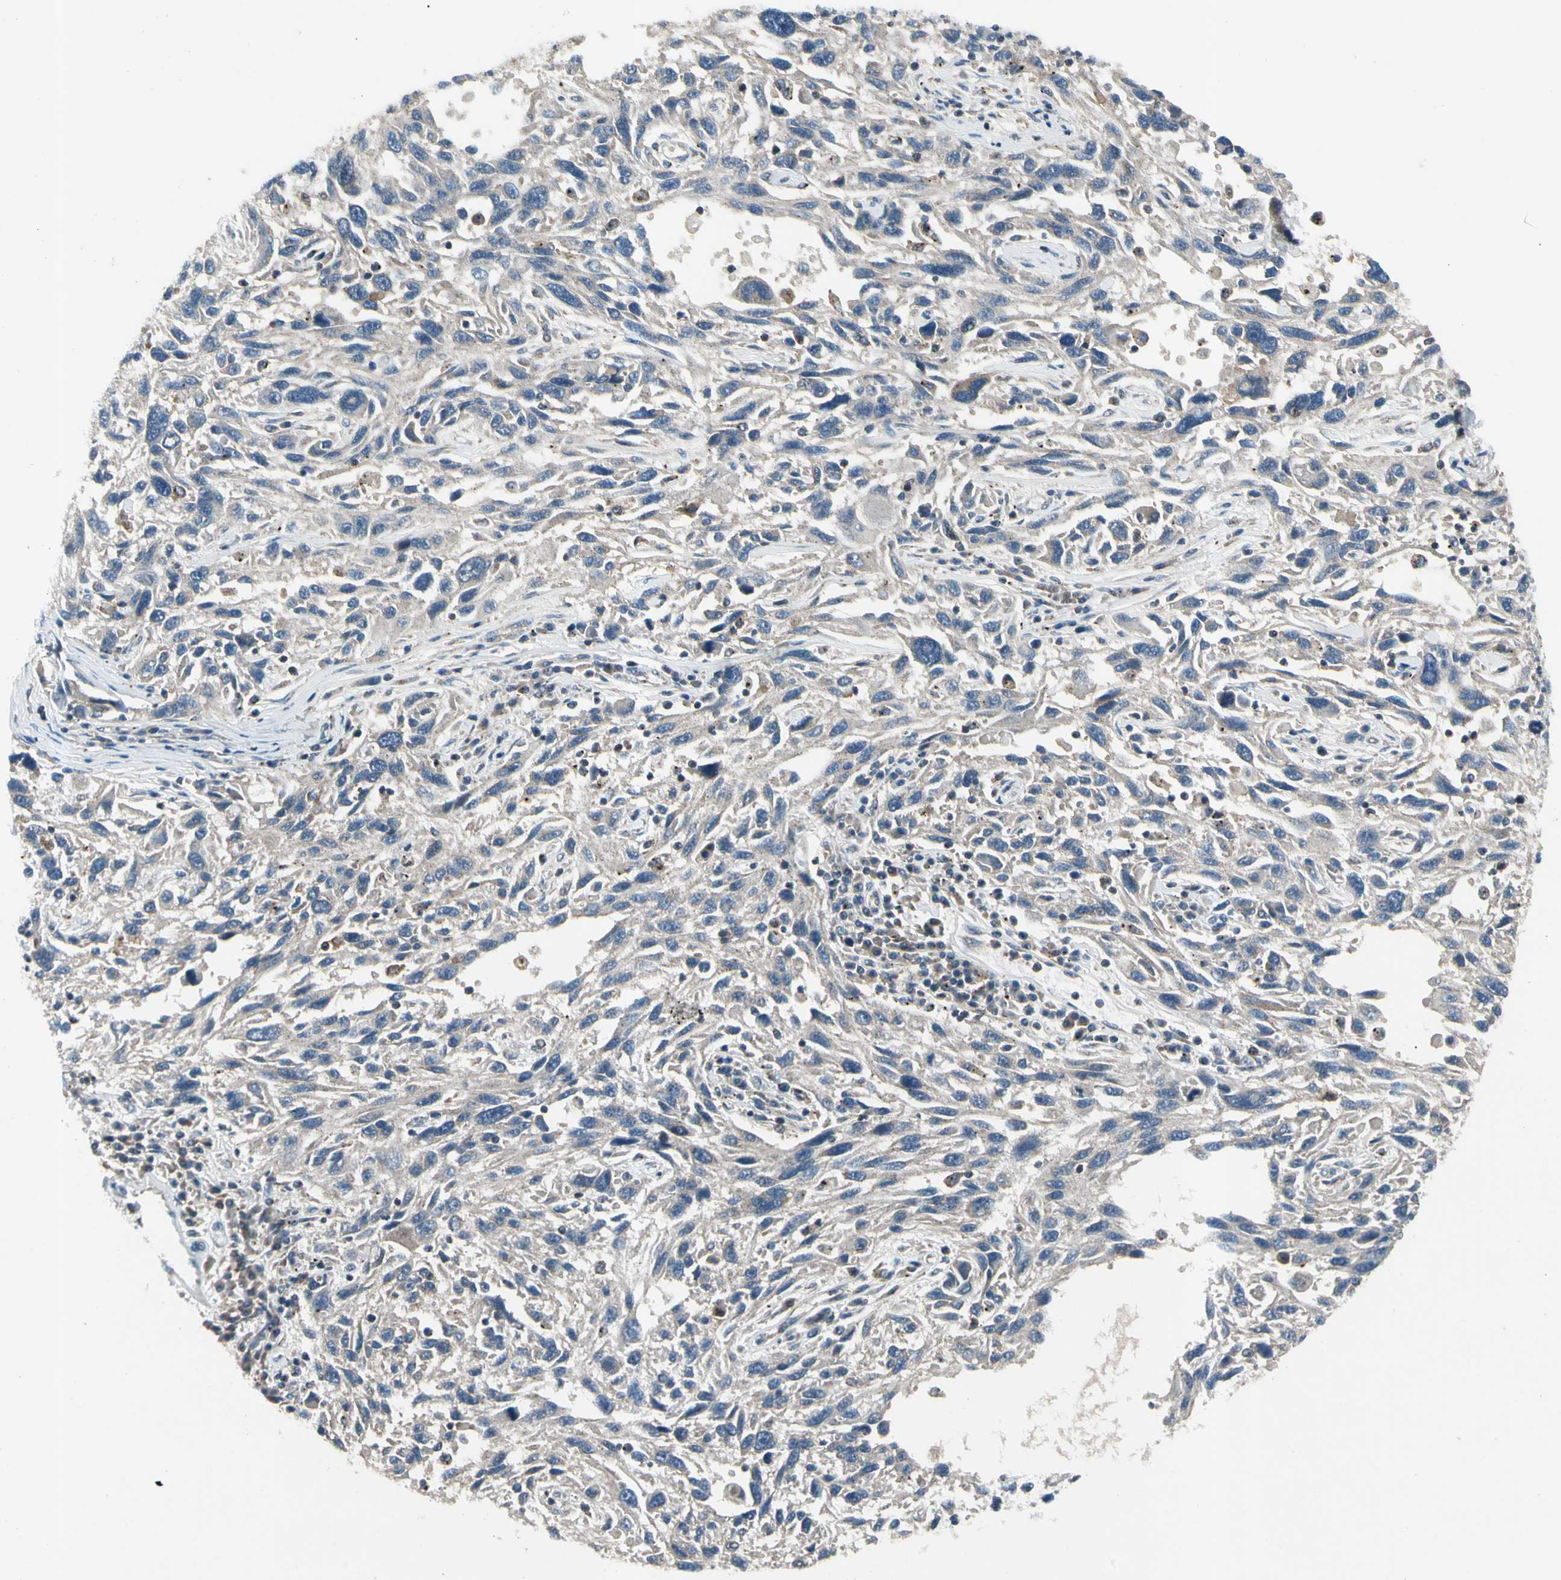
{"staining": {"intensity": "weak", "quantity": "<25%", "location": "cytoplasmic/membranous"}, "tissue": "melanoma", "cell_type": "Tumor cells", "image_type": "cancer", "snomed": [{"axis": "morphology", "description": "Malignant melanoma, NOS"}, {"axis": "topography", "description": "Skin"}], "caption": "The photomicrograph demonstrates no significant positivity in tumor cells of malignant melanoma.", "gene": "NMI", "patient": {"sex": "male", "age": 53}}